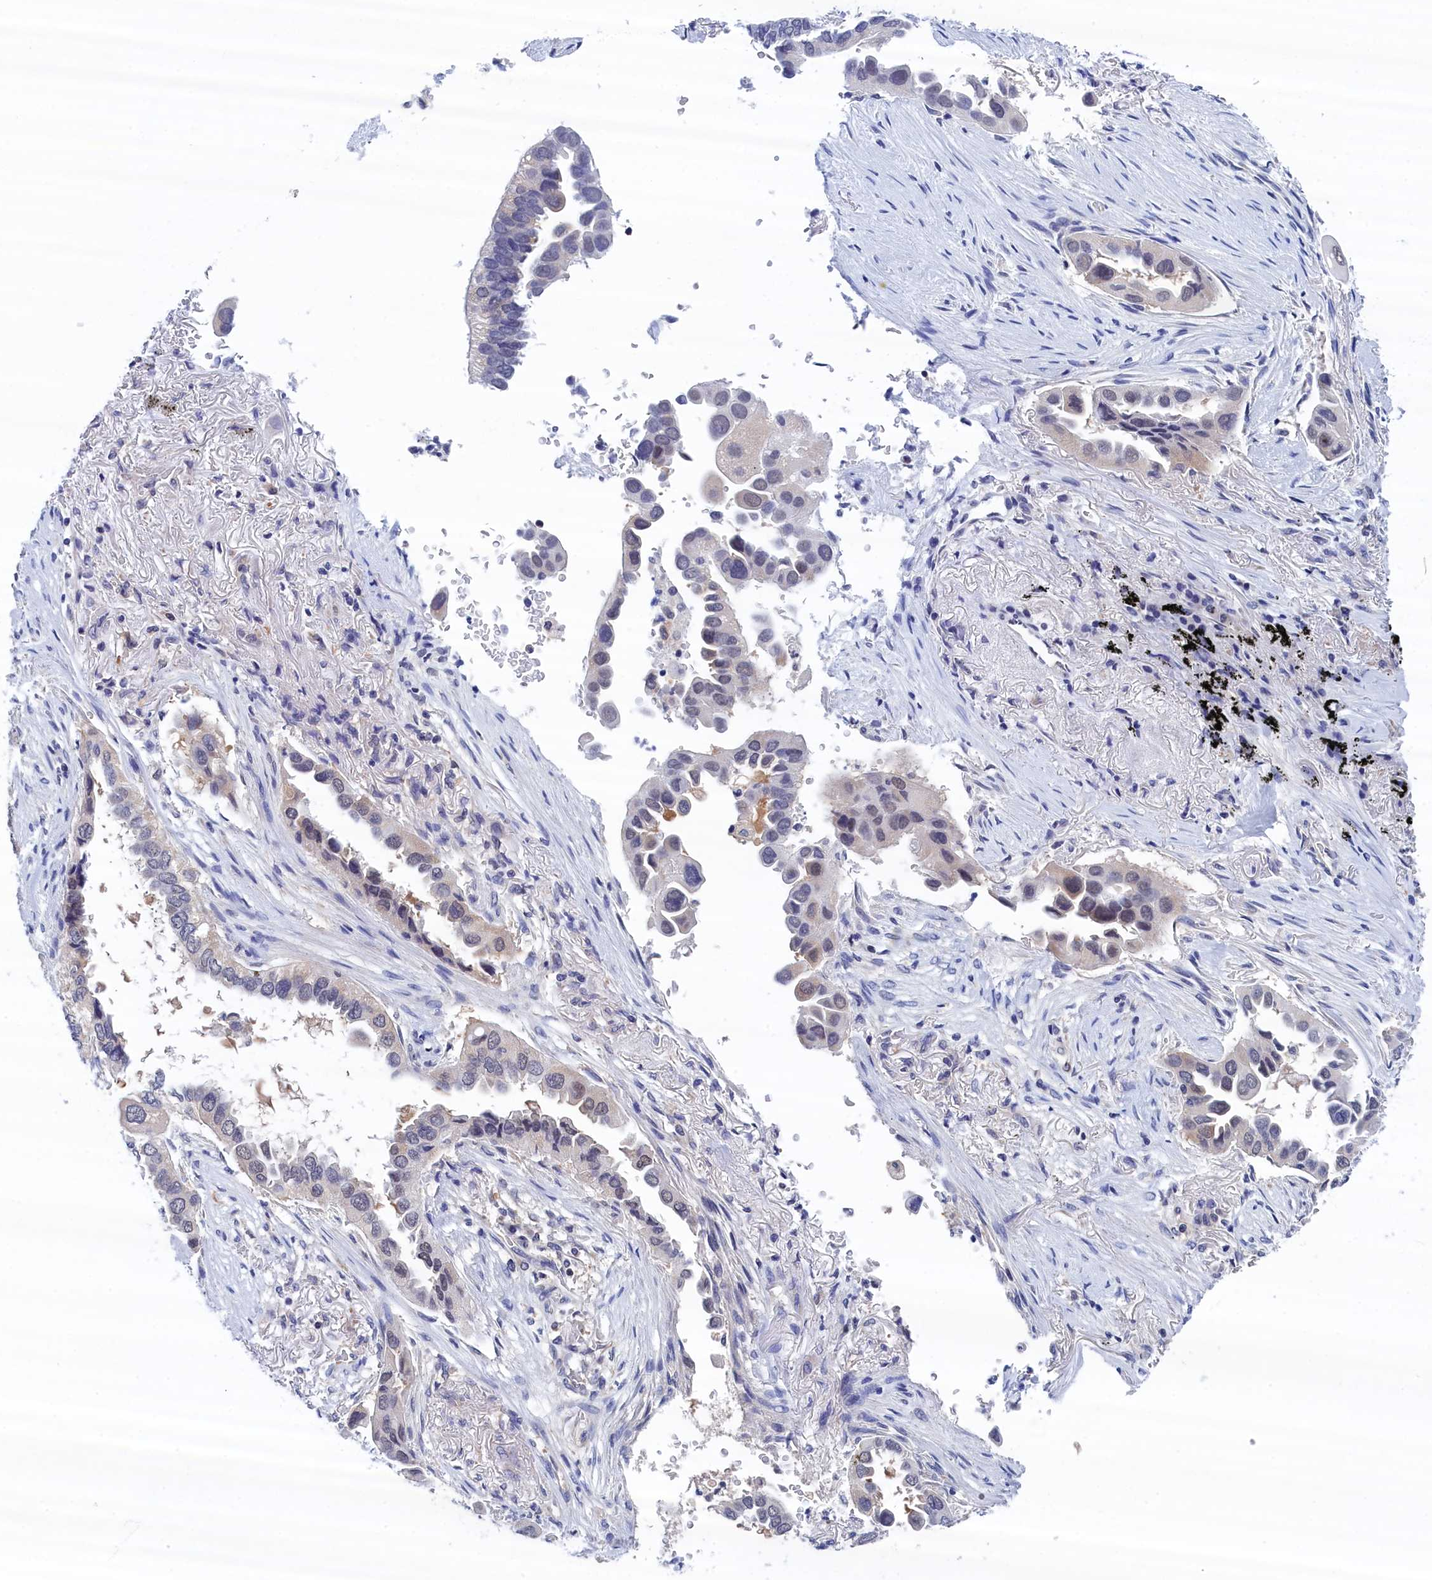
{"staining": {"intensity": "weak", "quantity": "<25%", "location": "cytoplasmic/membranous"}, "tissue": "lung cancer", "cell_type": "Tumor cells", "image_type": "cancer", "snomed": [{"axis": "morphology", "description": "Adenocarcinoma, NOS"}, {"axis": "topography", "description": "Lung"}], "caption": "Tumor cells are negative for brown protein staining in lung cancer (adenocarcinoma).", "gene": "PGP", "patient": {"sex": "female", "age": 76}}